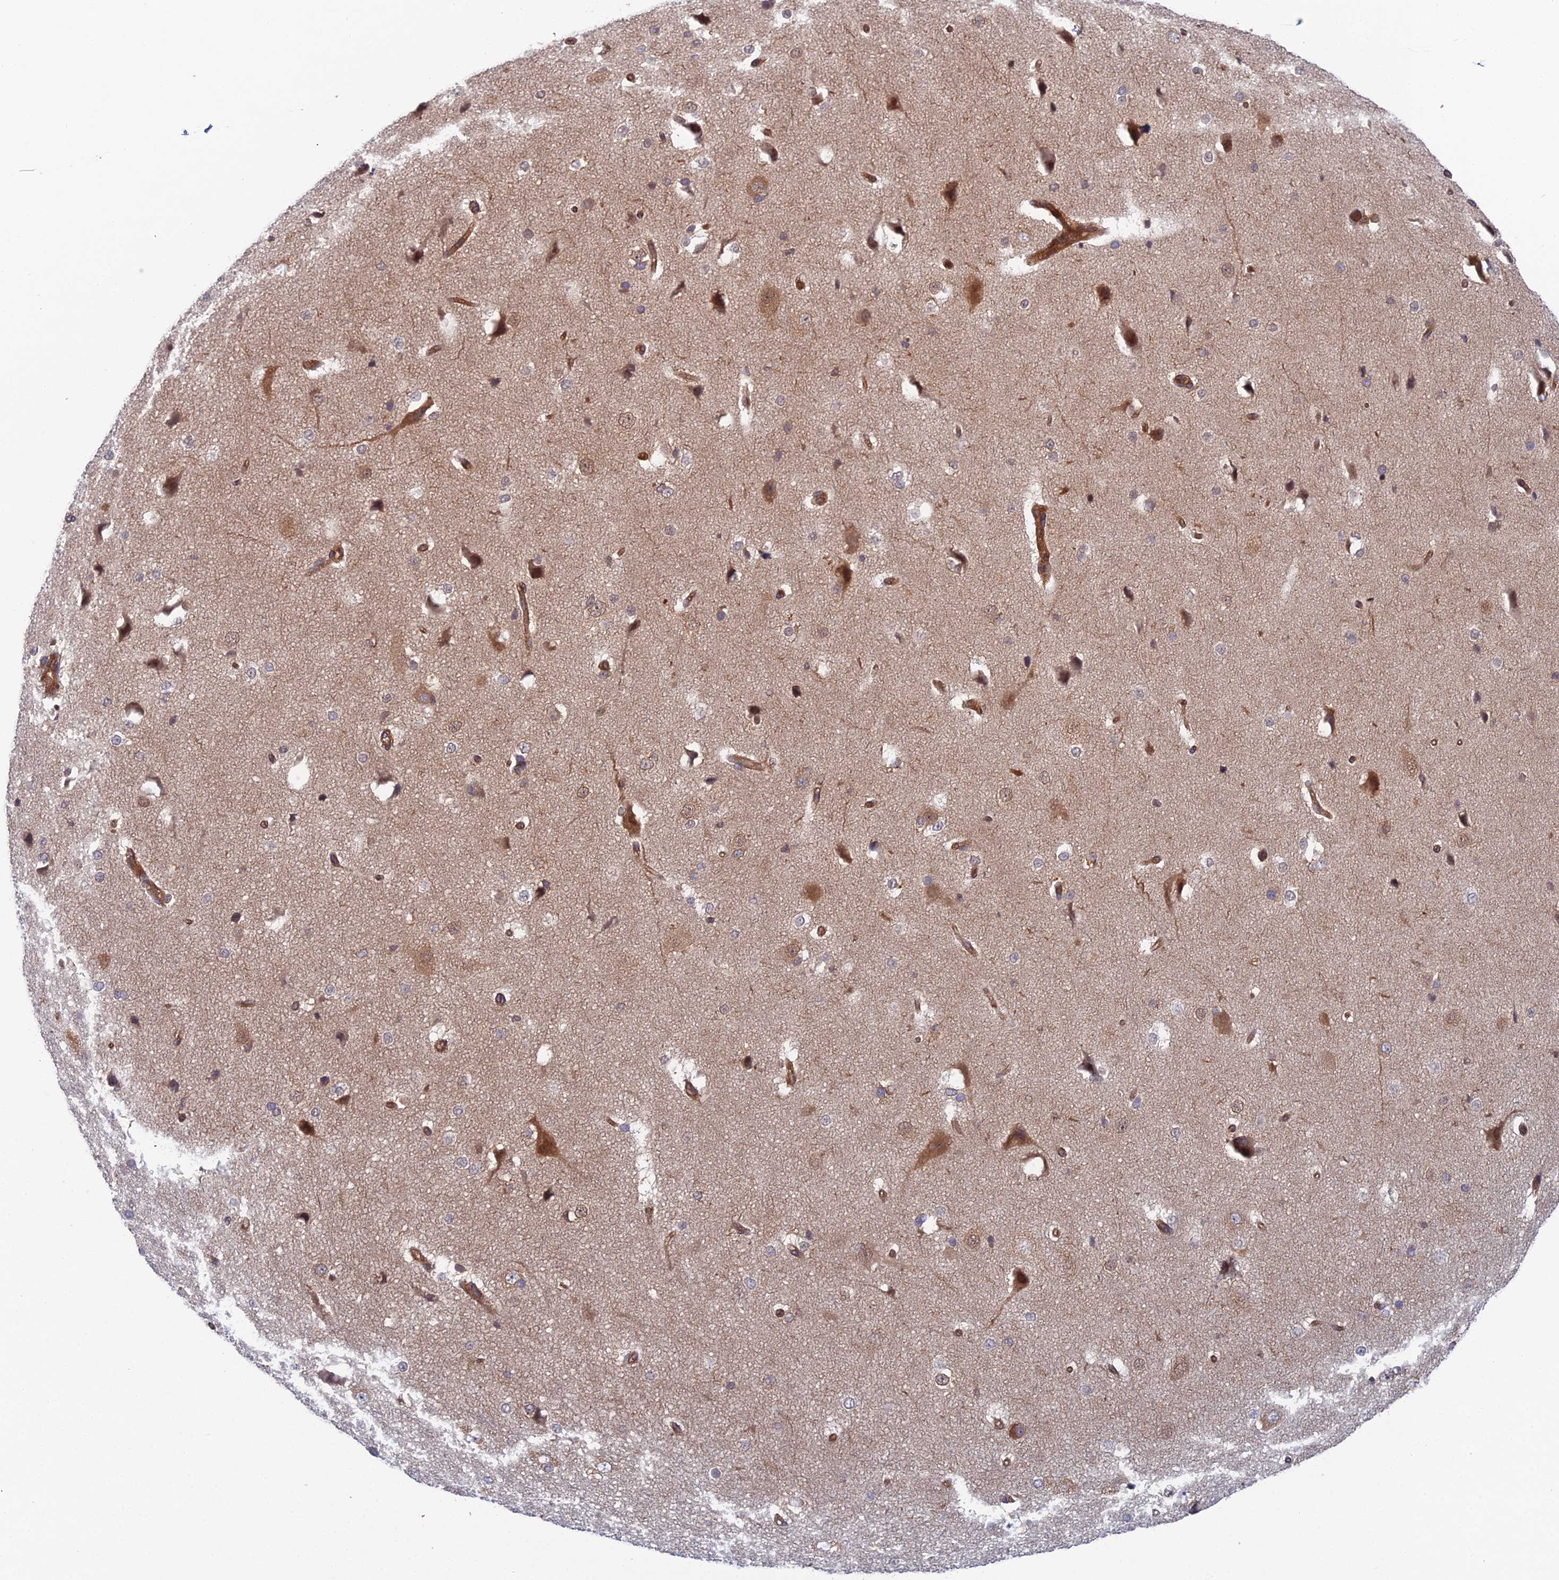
{"staining": {"intensity": "moderate", "quantity": ">75%", "location": "cytoplasmic/membranous"}, "tissue": "cerebral cortex", "cell_type": "Endothelial cells", "image_type": "normal", "snomed": [{"axis": "morphology", "description": "Normal tissue, NOS"}, {"axis": "morphology", "description": "Developmental malformation"}, {"axis": "topography", "description": "Cerebral cortex"}], "caption": "About >75% of endothelial cells in normal human cerebral cortex demonstrate moderate cytoplasmic/membranous protein positivity as visualized by brown immunohistochemical staining.", "gene": "ABHD1", "patient": {"sex": "female", "age": 30}}